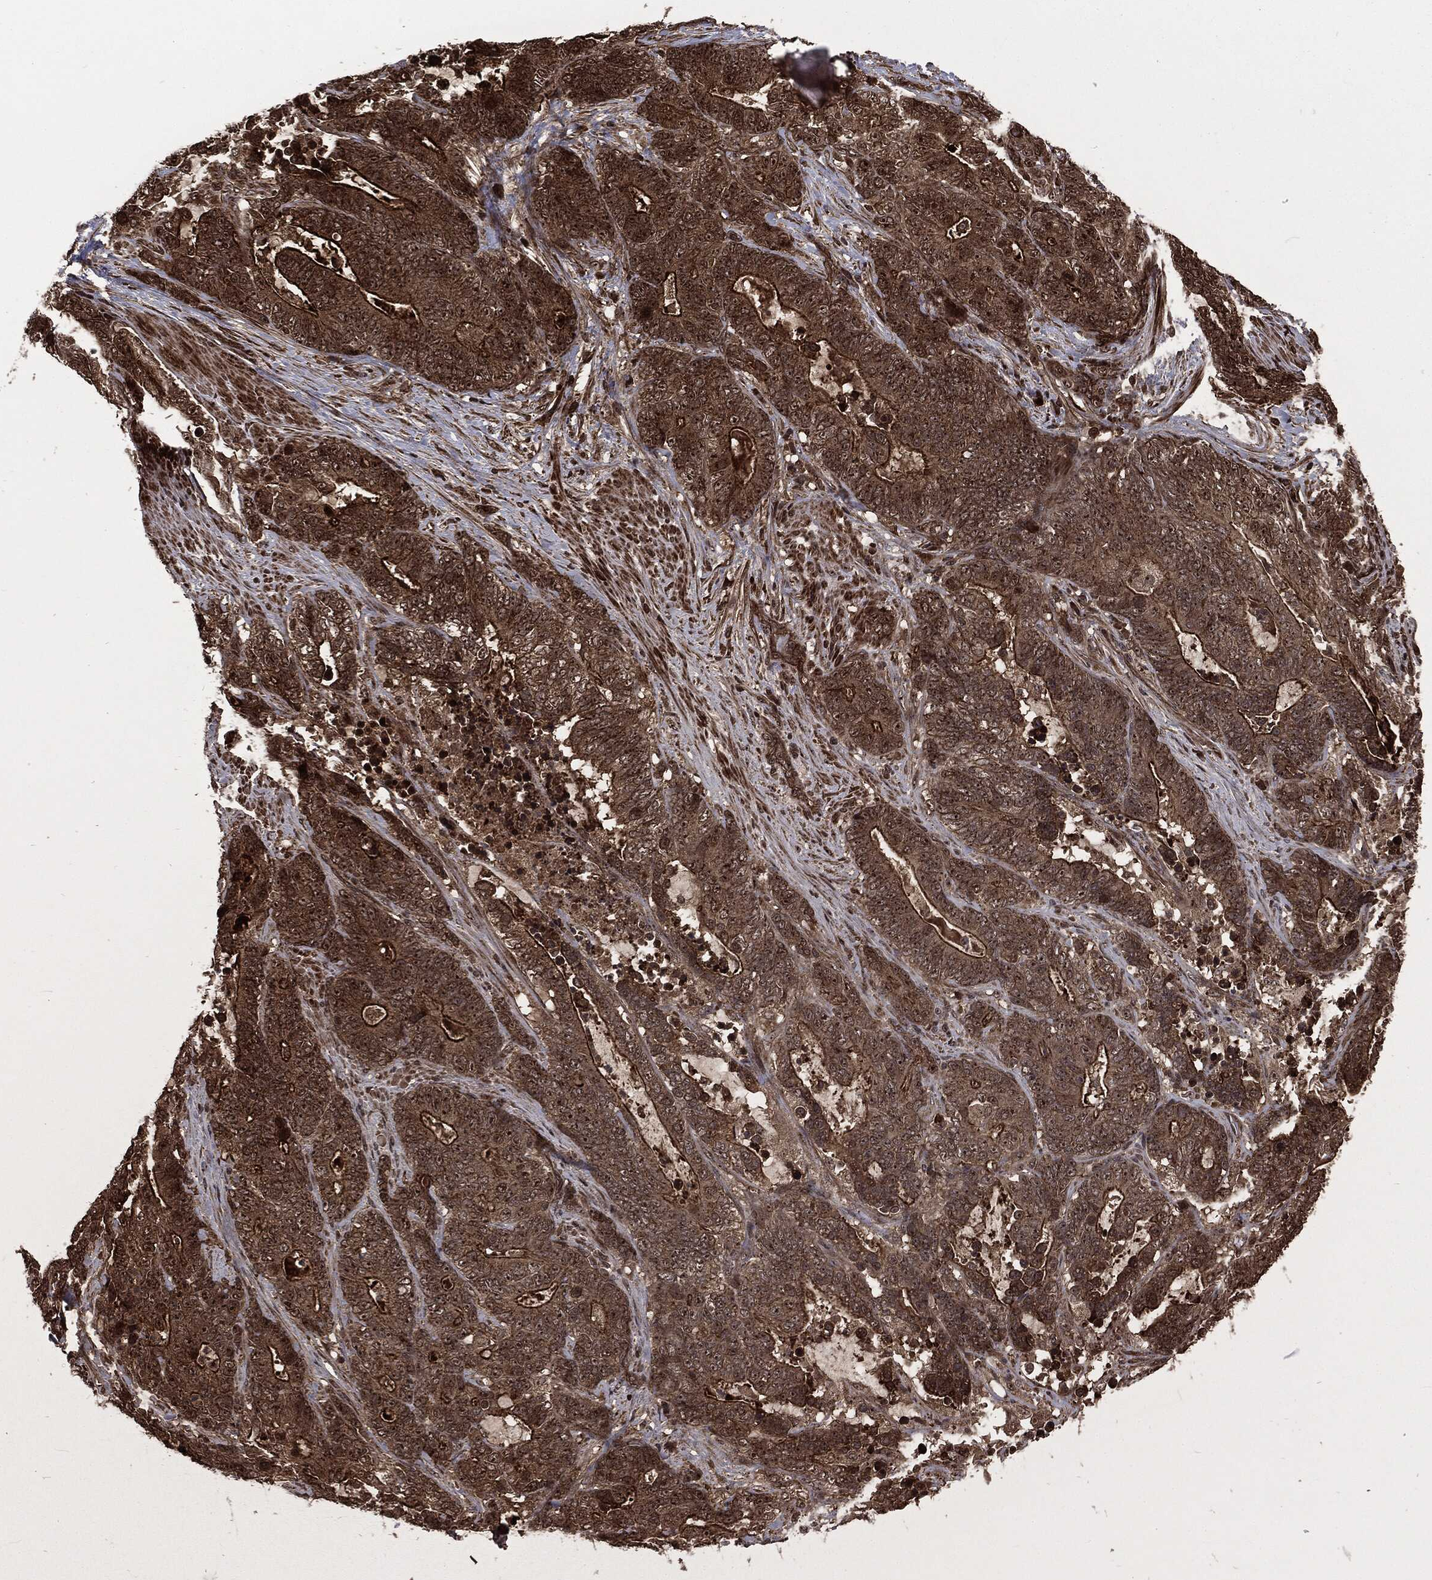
{"staining": {"intensity": "strong", "quantity": ">75%", "location": "cytoplasmic/membranous,nuclear"}, "tissue": "stomach cancer", "cell_type": "Tumor cells", "image_type": "cancer", "snomed": [{"axis": "morphology", "description": "Normal tissue, NOS"}, {"axis": "morphology", "description": "Adenocarcinoma, NOS"}, {"axis": "topography", "description": "Stomach"}], "caption": "Strong cytoplasmic/membranous and nuclear staining for a protein is present in about >75% of tumor cells of adenocarcinoma (stomach) using immunohistochemistry (IHC).", "gene": "CARD6", "patient": {"sex": "female", "age": 64}}